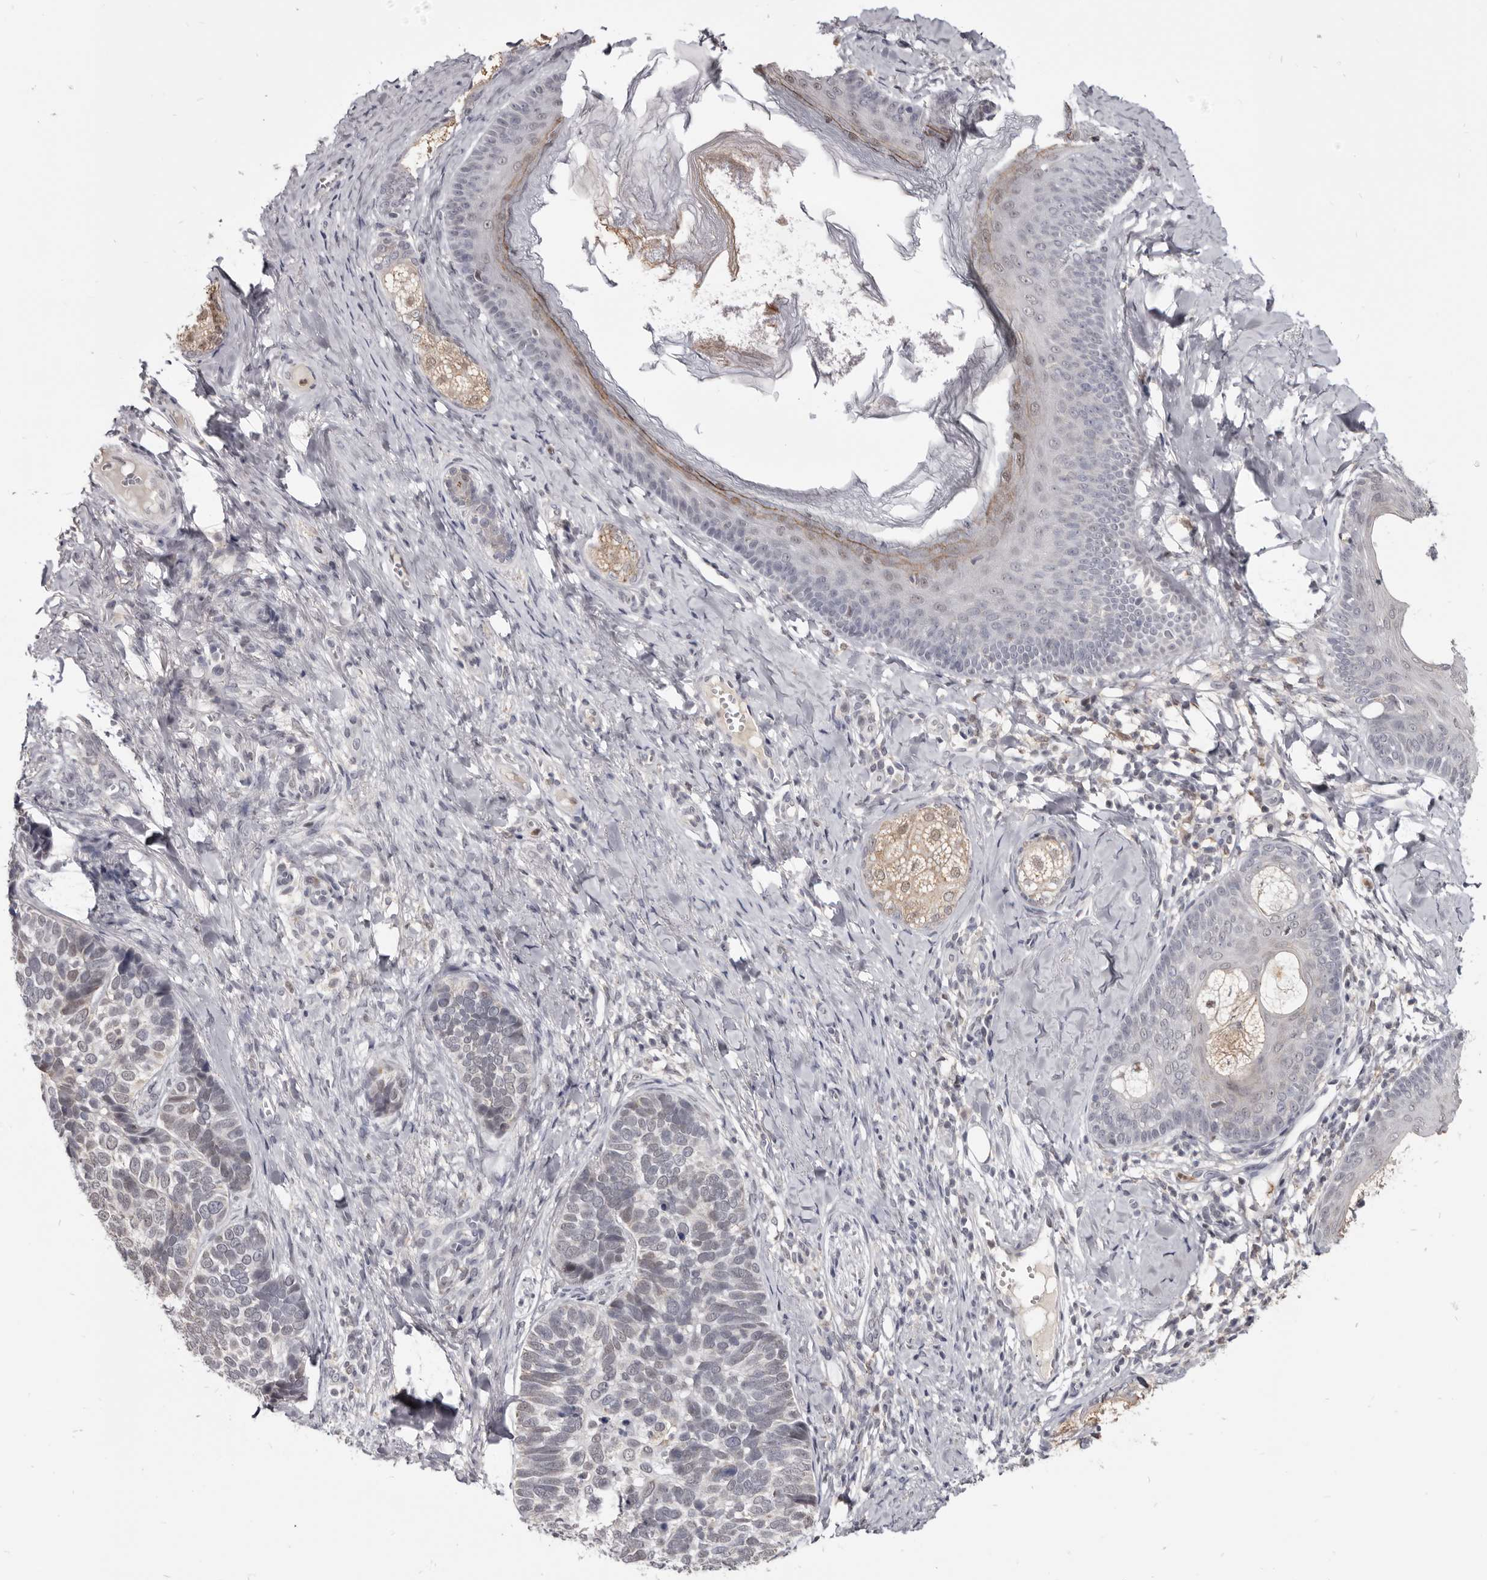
{"staining": {"intensity": "weak", "quantity": "<25%", "location": "nuclear"}, "tissue": "skin cancer", "cell_type": "Tumor cells", "image_type": "cancer", "snomed": [{"axis": "morphology", "description": "Basal cell carcinoma"}, {"axis": "topography", "description": "Skin"}], "caption": "Skin cancer (basal cell carcinoma) stained for a protein using immunohistochemistry displays no staining tumor cells.", "gene": "CGN", "patient": {"sex": "male", "age": 62}}